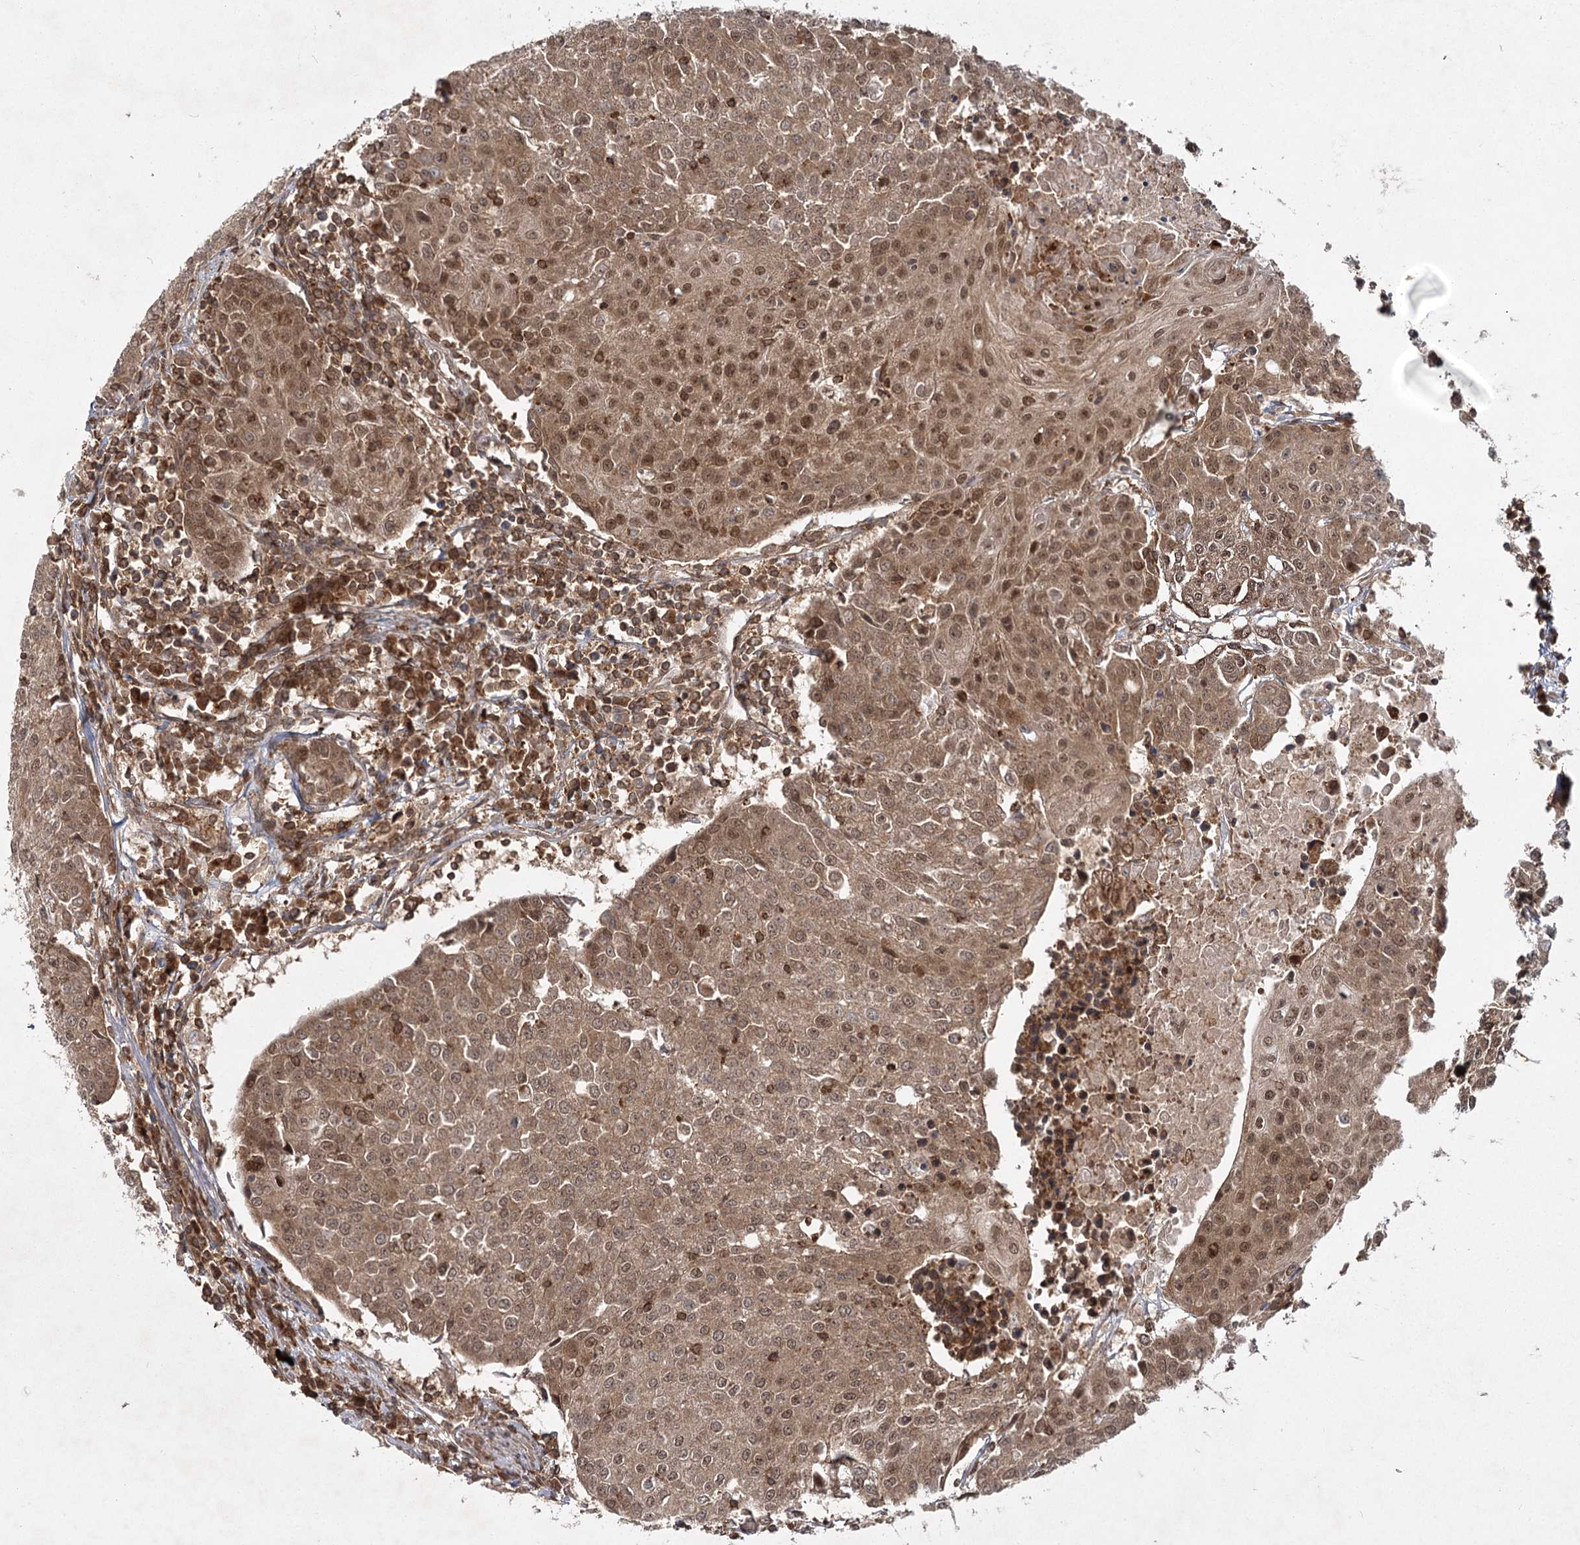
{"staining": {"intensity": "moderate", "quantity": ">75%", "location": "cytoplasmic/membranous,nuclear"}, "tissue": "urothelial cancer", "cell_type": "Tumor cells", "image_type": "cancer", "snomed": [{"axis": "morphology", "description": "Urothelial carcinoma, High grade"}, {"axis": "topography", "description": "Urinary bladder"}], "caption": "Protein staining of urothelial cancer tissue exhibits moderate cytoplasmic/membranous and nuclear expression in about >75% of tumor cells. (DAB IHC, brown staining for protein, blue staining for nuclei).", "gene": "MDFIC", "patient": {"sex": "female", "age": 85}}